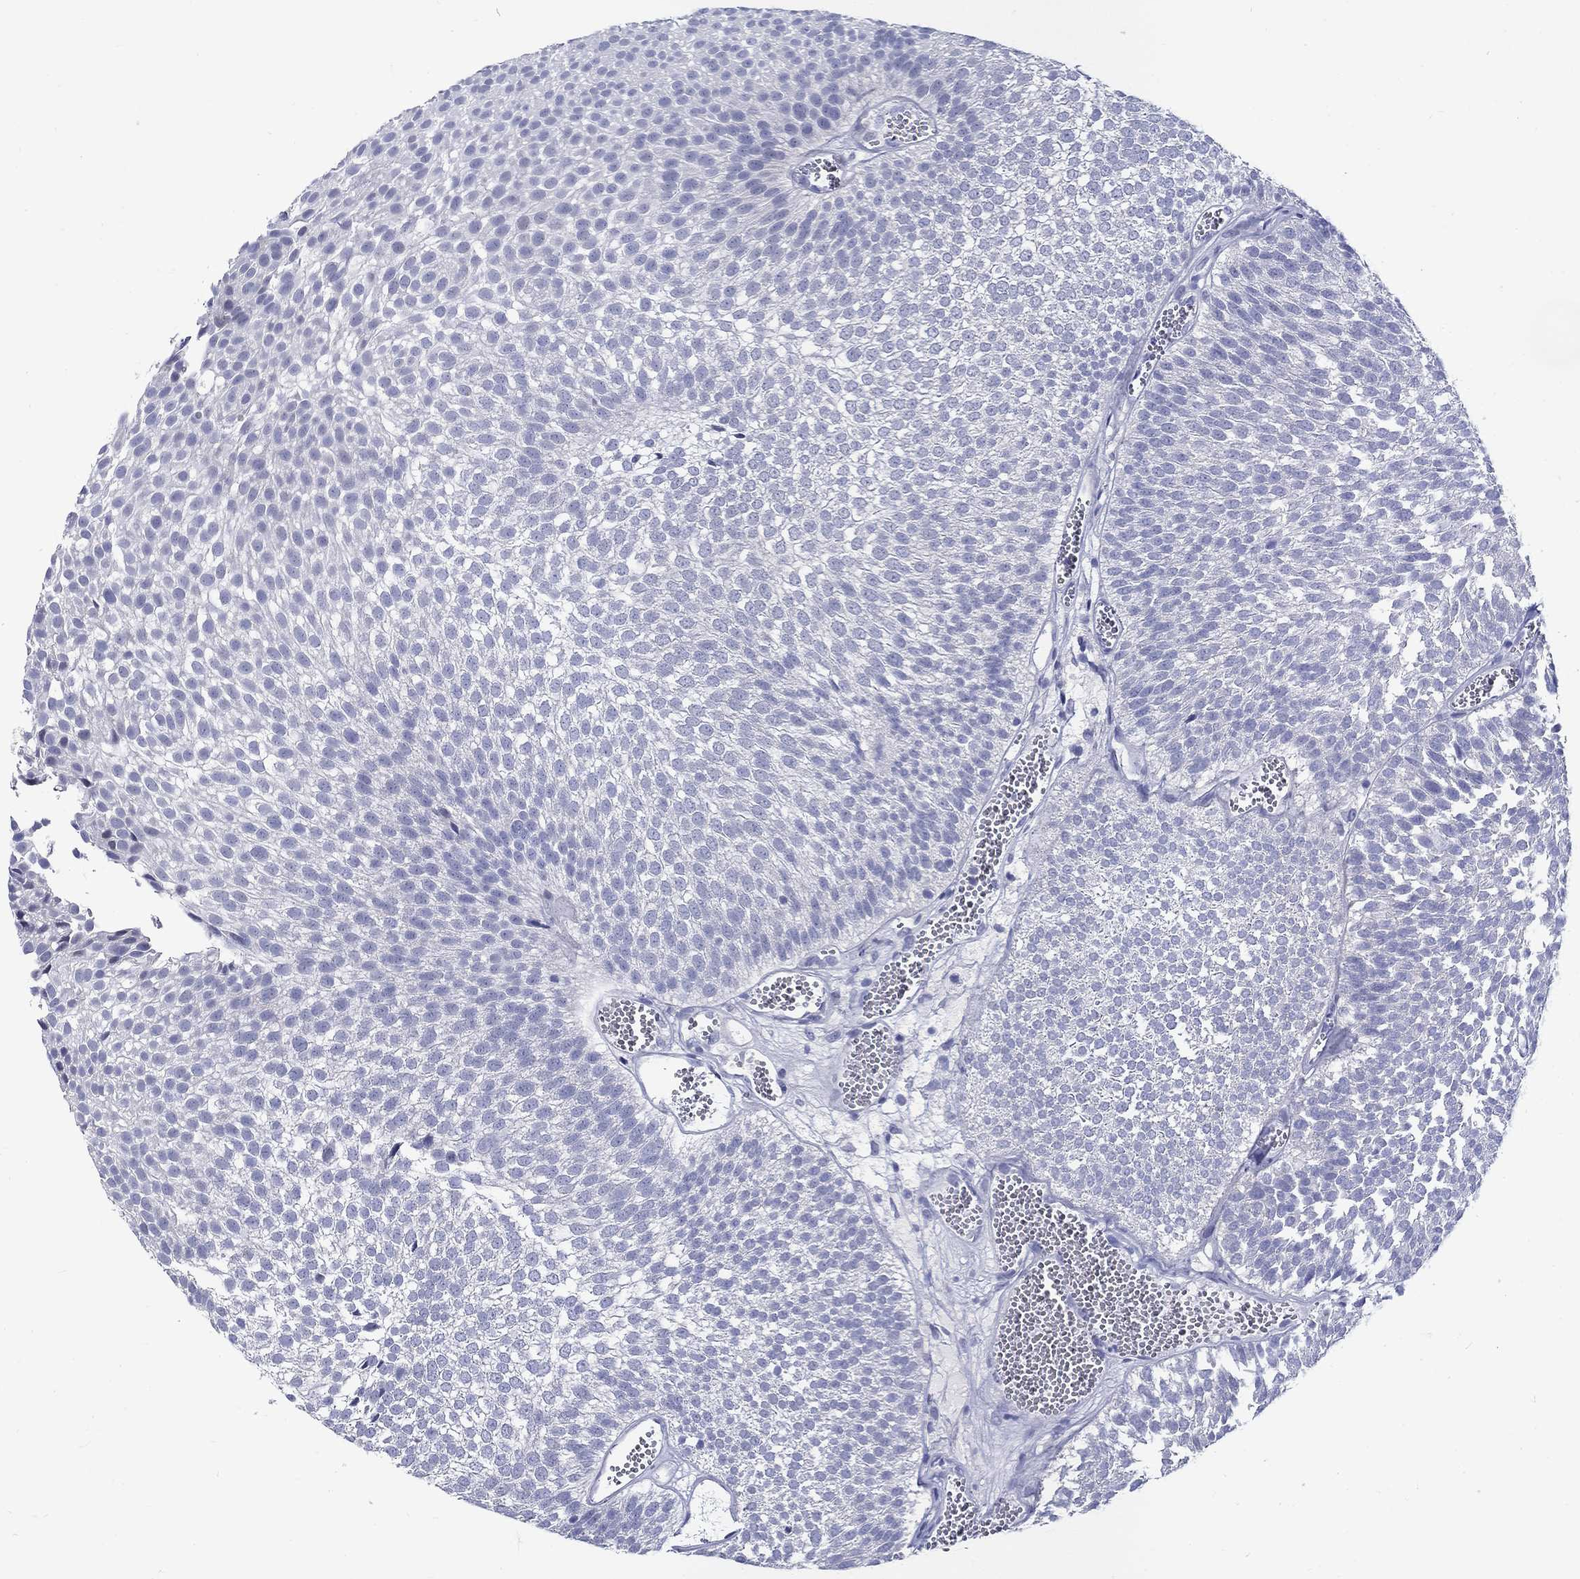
{"staining": {"intensity": "negative", "quantity": "none", "location": "none"}, "tissue": "urothelial cancer", "cell_type": "Tumor cells", "image_type": "cancer", "snomed": [{"axis": "morphology", "description": "Urothelial carcinoma, Low grade"}, {"axis": "topography", "description": "Urinary bladder"}], "caption": "IHC histopathology image of neoplastic tissue: human urothelial carcinoma (low-grade) stained with DAB (3,3'-diaminobenzidine) shows no significant protein expression in tumor cells.", "gene": "CRYGS", "patient": {"sex": "male", "age": 52}}